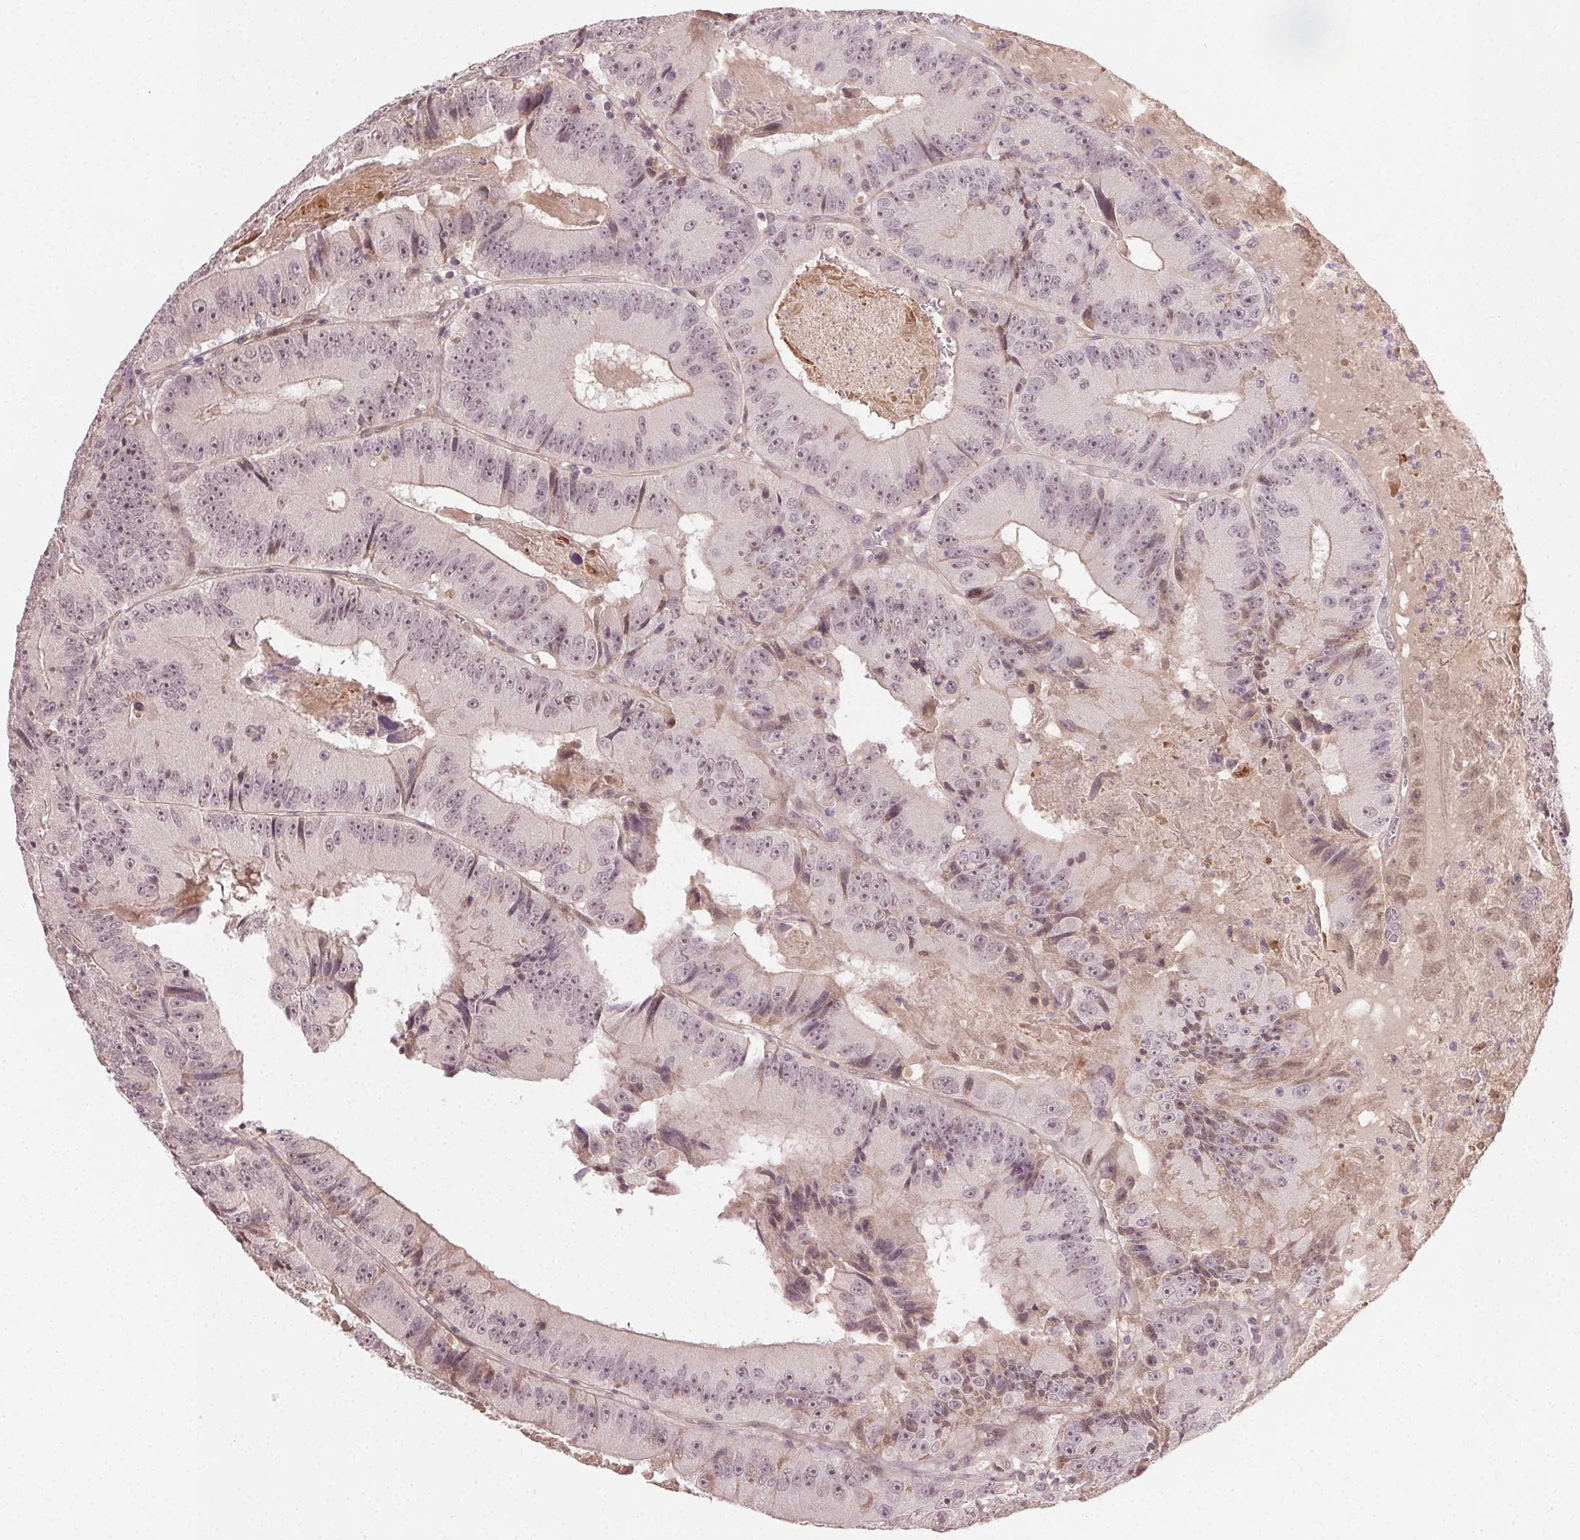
{"staining": {"intensity": "weak", "quantity": "<25%", "location": "cytoplasmic/membranous,nuclear"}, "tissue": "colorectal cancer", "cell_type": "Tumor cells", "image_type": "cancer", "snomed": [{"axis": "morphology", "description": "Adenocarcinoma, NOS"}, {"axis": "topography", "description": "Colon"}], "caption": "An image of human colorectal adenocarcinoma is negative for staining in tumor cells. (Brightfield microscopy of DAB (3,3'-diaminobenzidine) immunohistochemistry (IHC) at high magnification).", "gene": "TUB", "patient": {"sex": "female", "age": 86}}